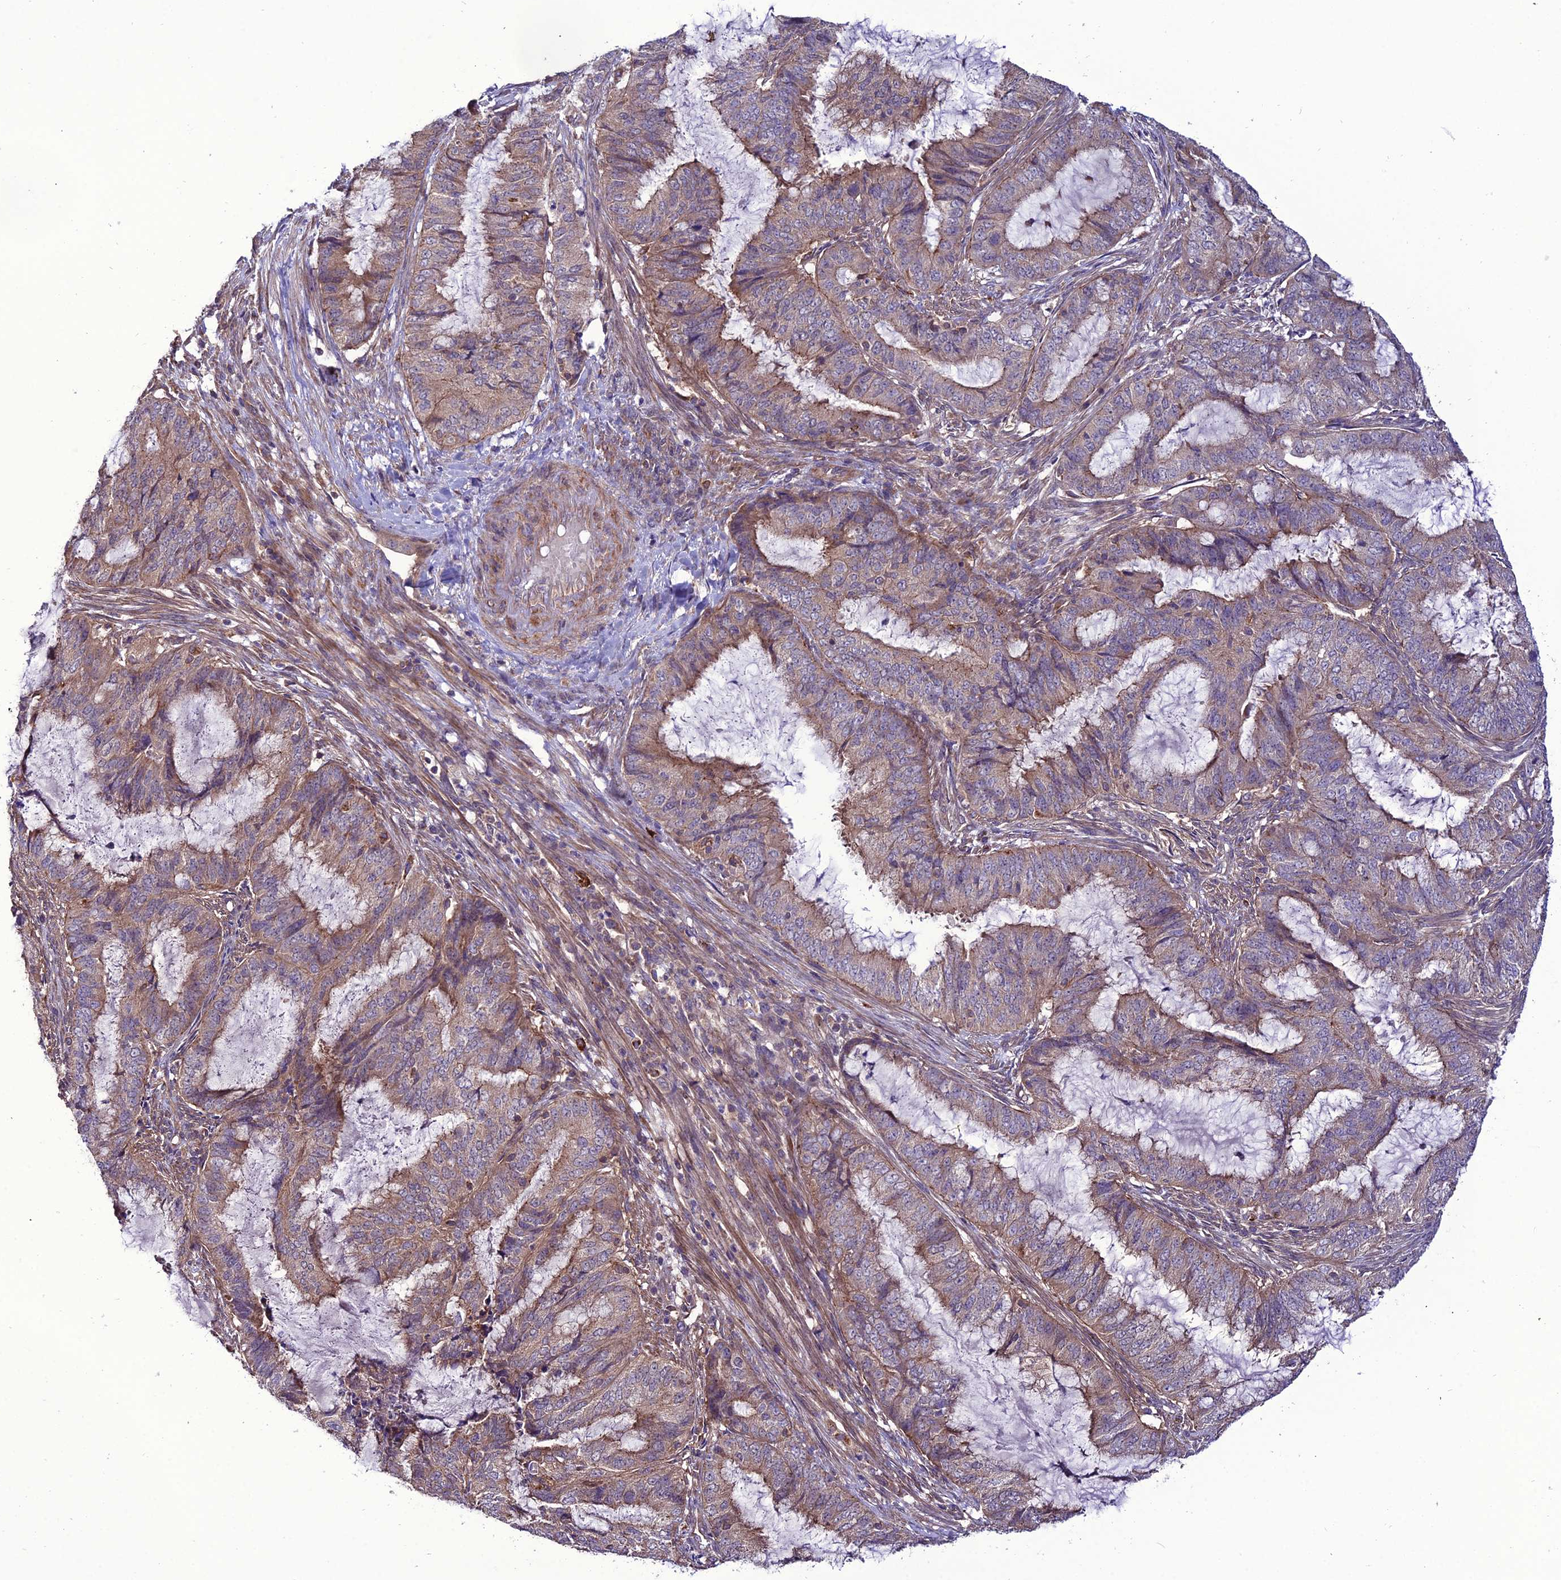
{"staining": {"intensity": "moderate", "quantity": ">75%", "location": "cytoplasmic/membranous"}, "tissue": "endometrial cancer", "cell_type": "Tumor cells", "image_type": "cancer", "snomed": [{"axis": "morphology", "description": "Adenocarcinoma, NOS"}, {"axis": "topography", "description": "Endometrium"}], "caption": "Endometrial cancer stained with DAB immunohistochemistry demonstrates medium levels of moderate cytoplasmic/membranous staining in about >75% of tumor cells.", "gene": "PPIL3", "patient": {"sex": "female", "age": 51}}